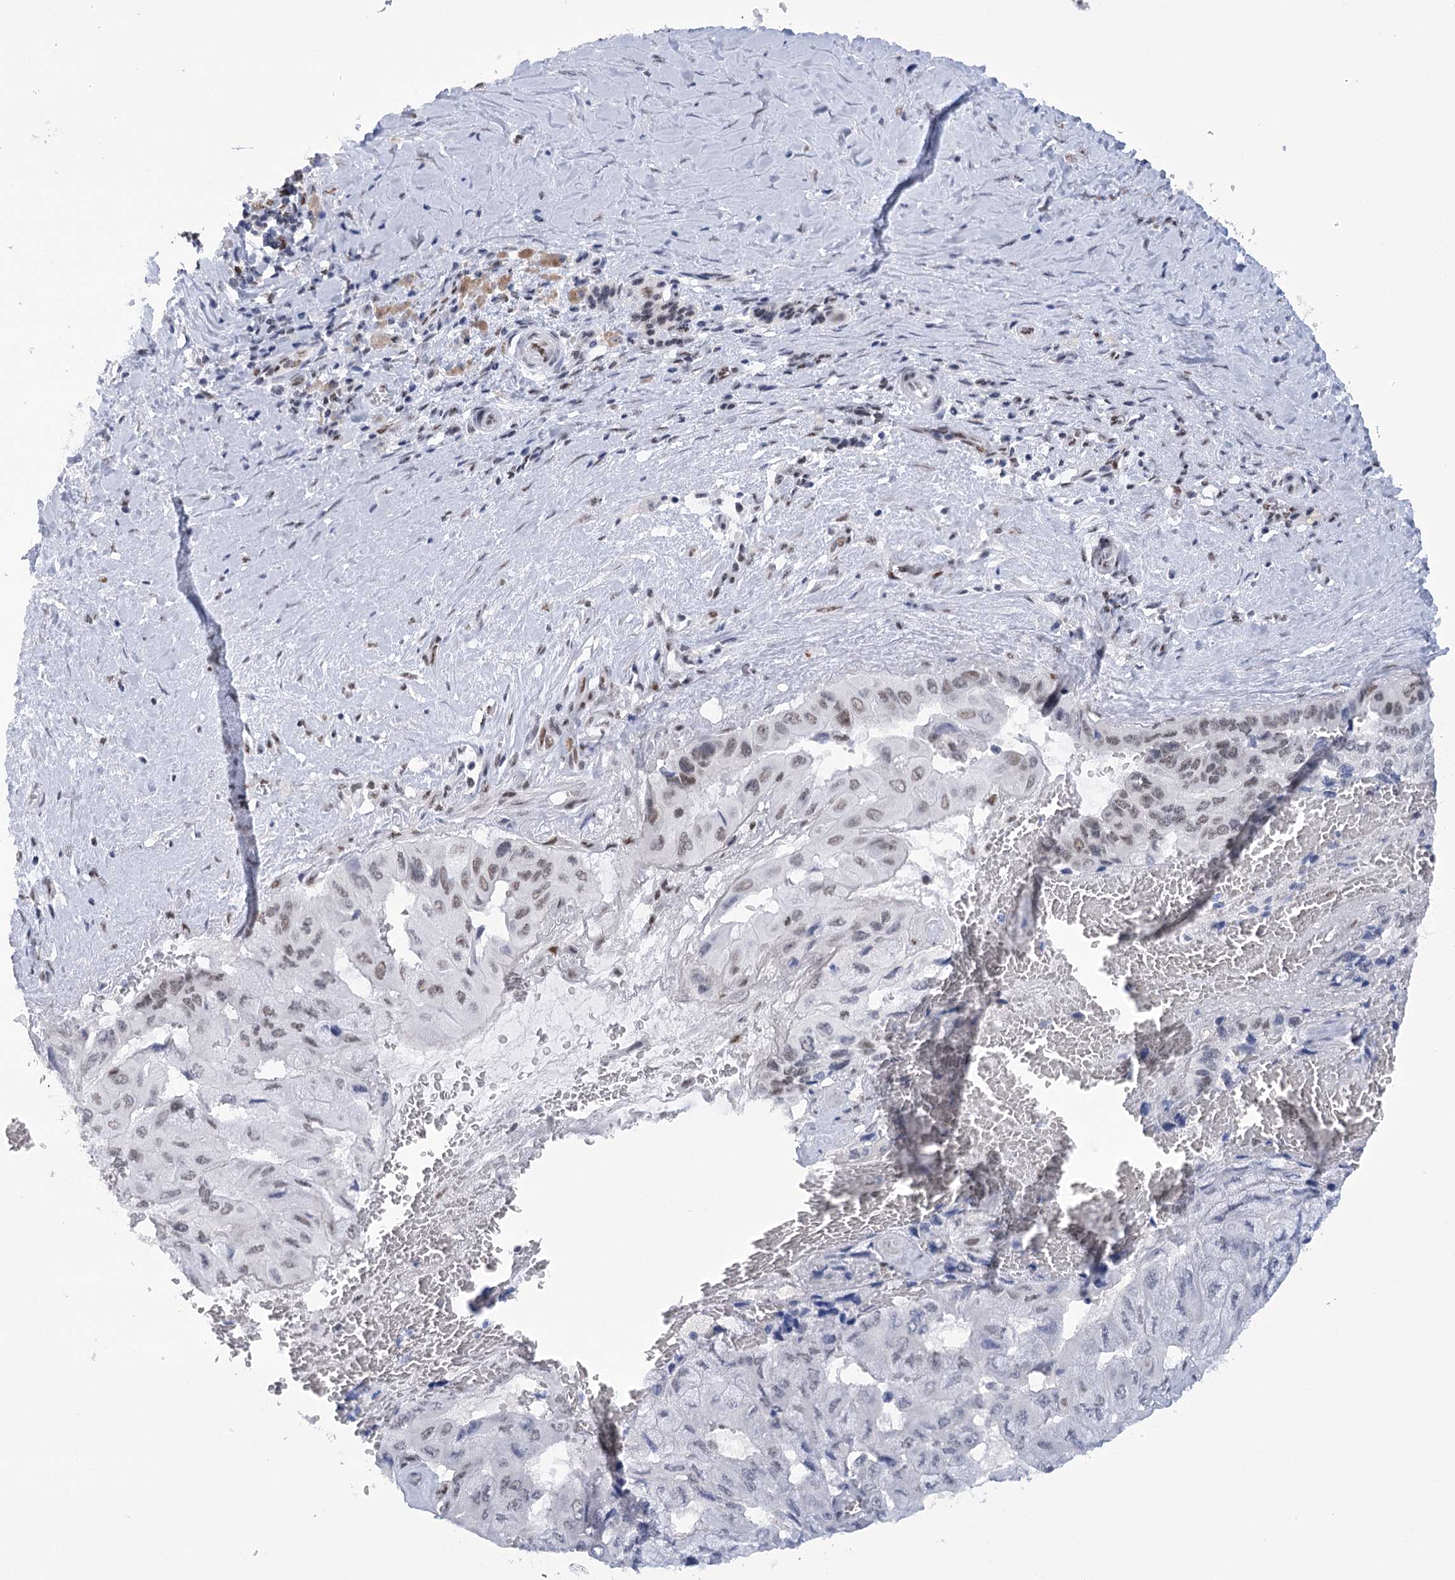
{"staining": {"intensity": "negative", "quantity": "none", "location": "none"}, "tissue": "pancreatic cancer", "cell_type": "Tumor cells", "image_type": "cancer", "snomed": [{"axis": "morphology", "description": "Adenocarcinoma, NOS"}, {"axis": "topography", "description": "Pancreas"}], "caption": "This is a histopathology image of immunohistochemistry (IHC) staining of pancreatic adenocarcinoma, which shows no expression in tumor cells.", "gene": "HNRNPA0", "patient": {"sex": "male", "age": 51}}